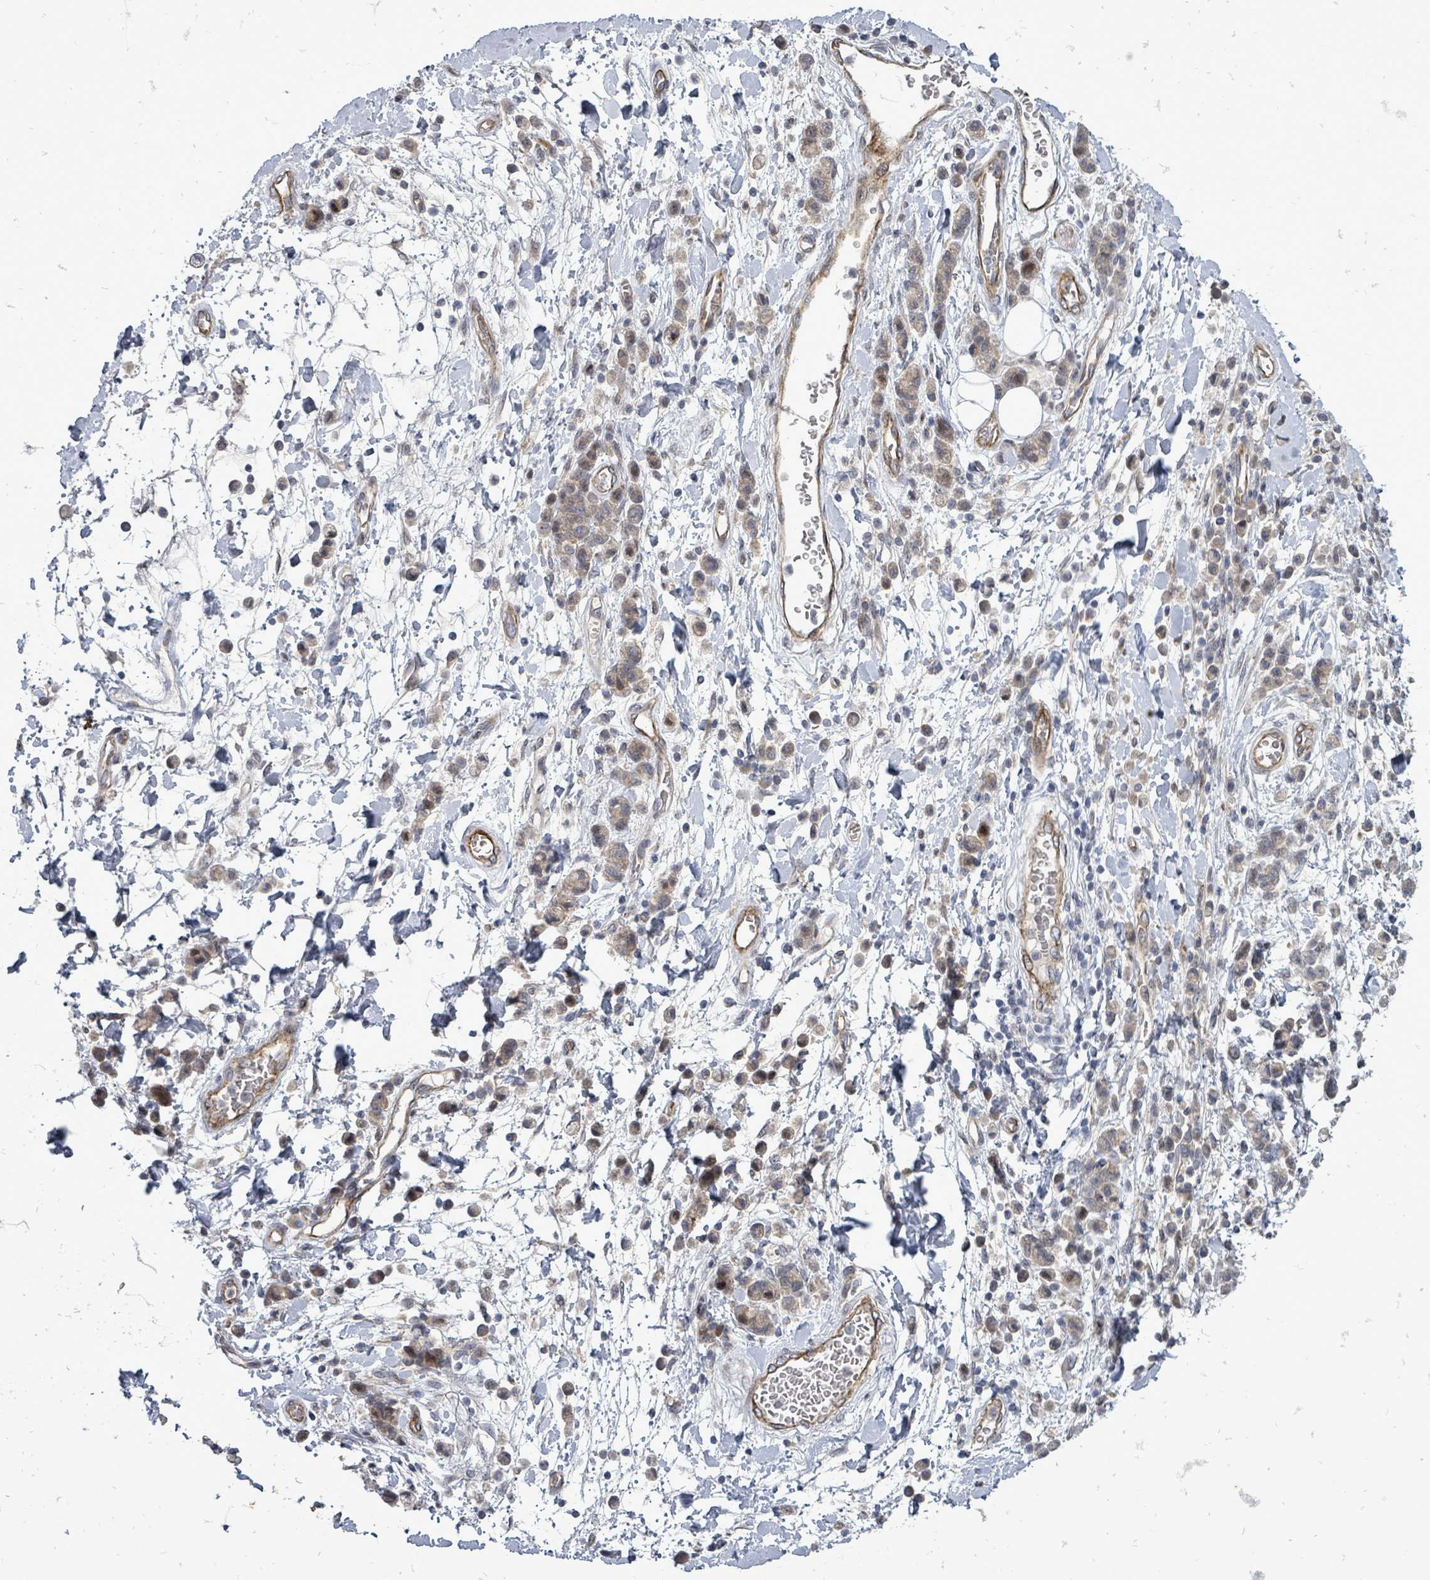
{"staining": {"intensity": "moderate", "quantity": ">75%", "location": "cytoplasmic/membranous"}, "tissue": "stomach cancer", "cell_type": "Tumor cells", "image_type": "cancer", "snomed": [{"axis": "morphology", "description": "Adenocarcinoma, NOS"}, {"axis": "topography", "description": "Stomach"}], "caption": "DAB immunohistochemical staining of human stomach cancer displays moderate cytoplasmic/membranous protein positivity in approximately >75% of tumor cells.", "gene": "RALGAPB", "patient": {"sex": "male", "age": 77}}